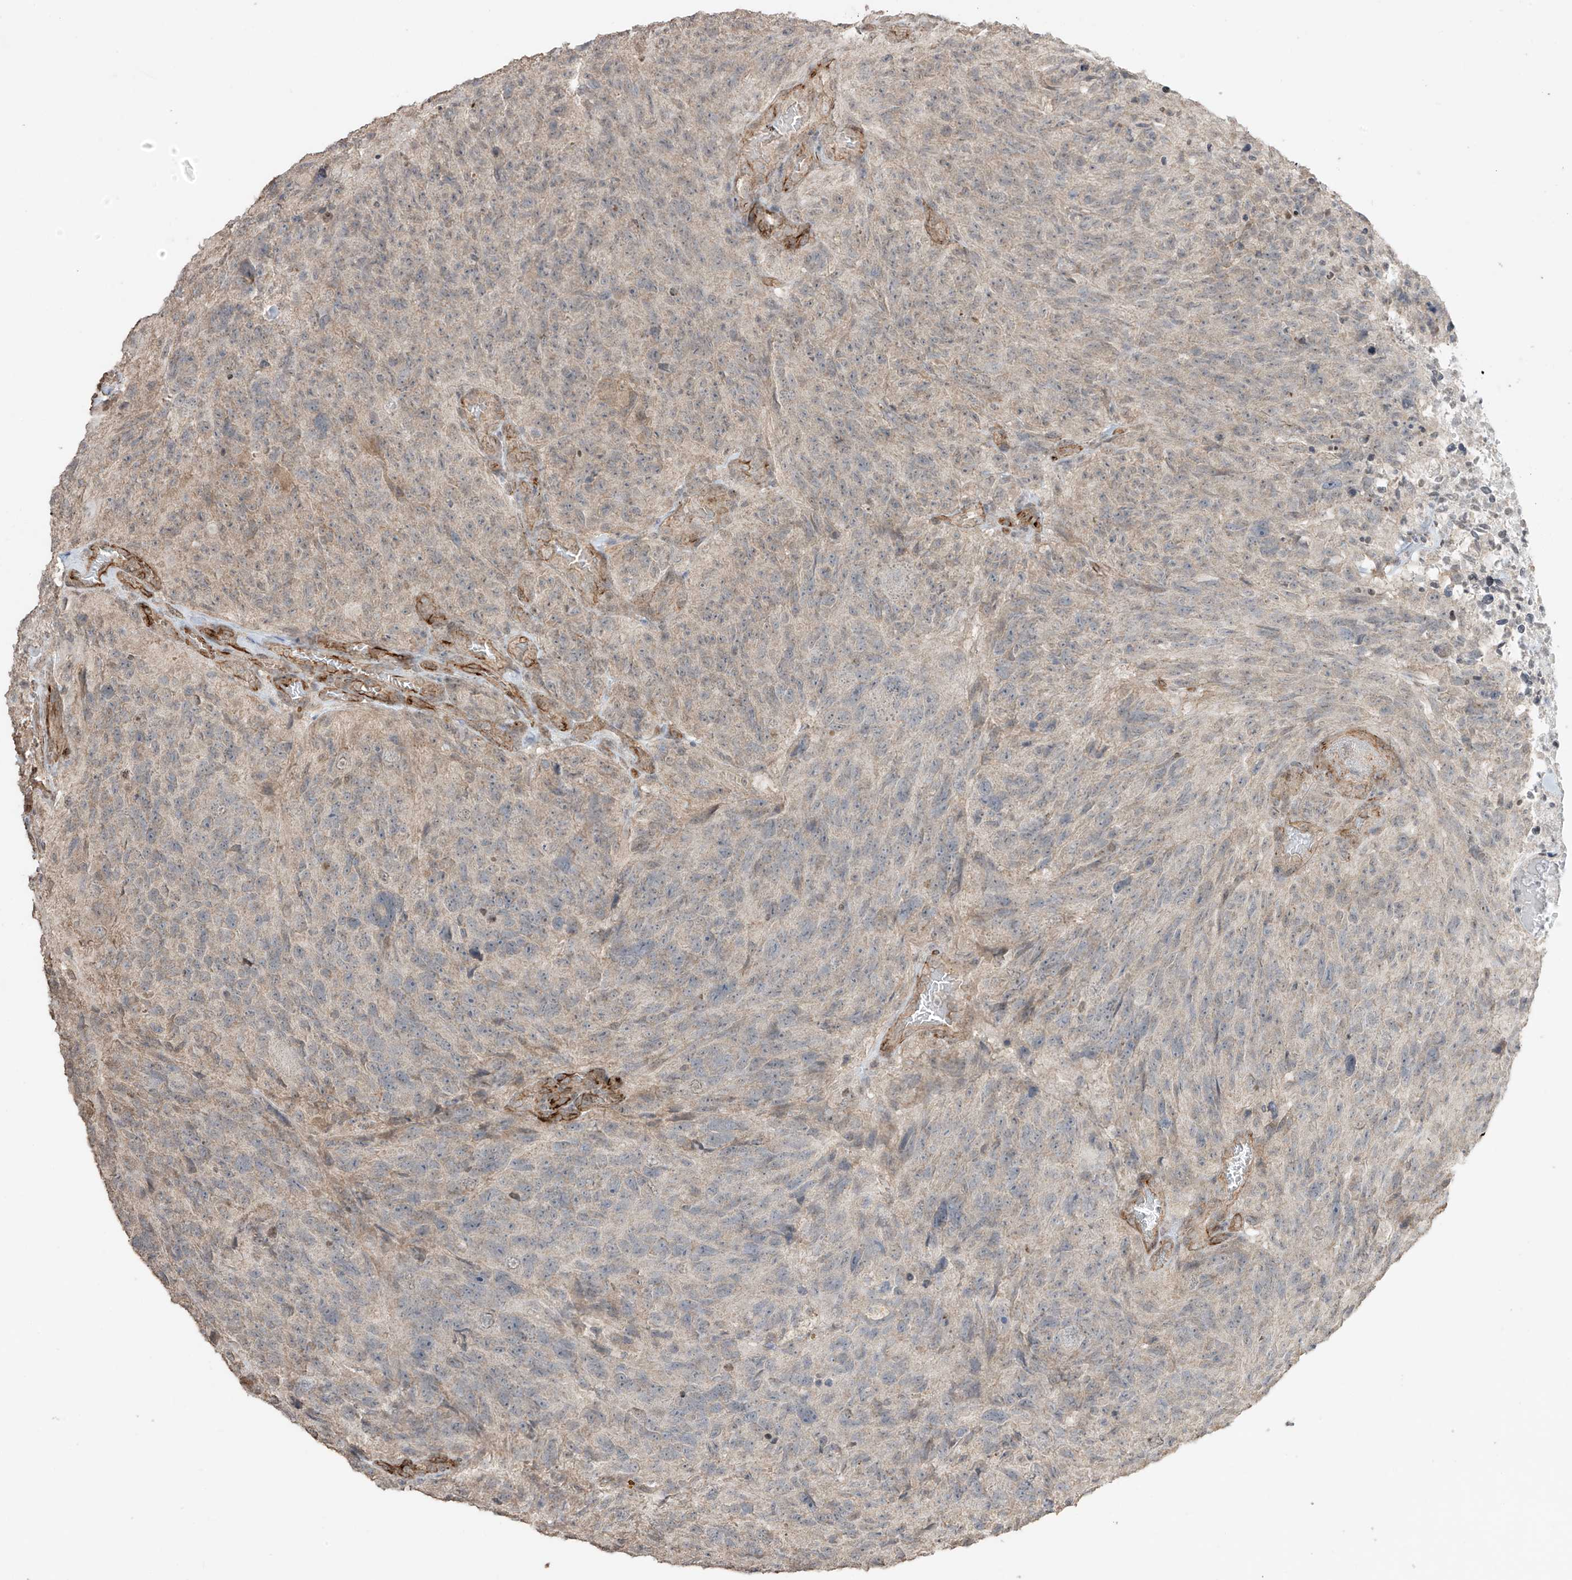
{"staining": {"intensity": "weak", "quantity": "<25%", "location": "cytoplasmic/membranous,nuclear"}, "tissue": "glioma", "cell_type": "Tumor cells", "image_type": "cancer", "snomed": [{"axis": "morphology", "description": "Glioma, malignant, High grade"}, {"axis": "topography", "description": "Brain"}], "caption": "Glioma was stained to show a protein in brown. There is no significant staining in tumor cells. (Immunohistochemistry (ihc), brightfield microscopy, high magnification).", "gene": "TTLL5", "patient": {"sex": "male", "age": 69}}